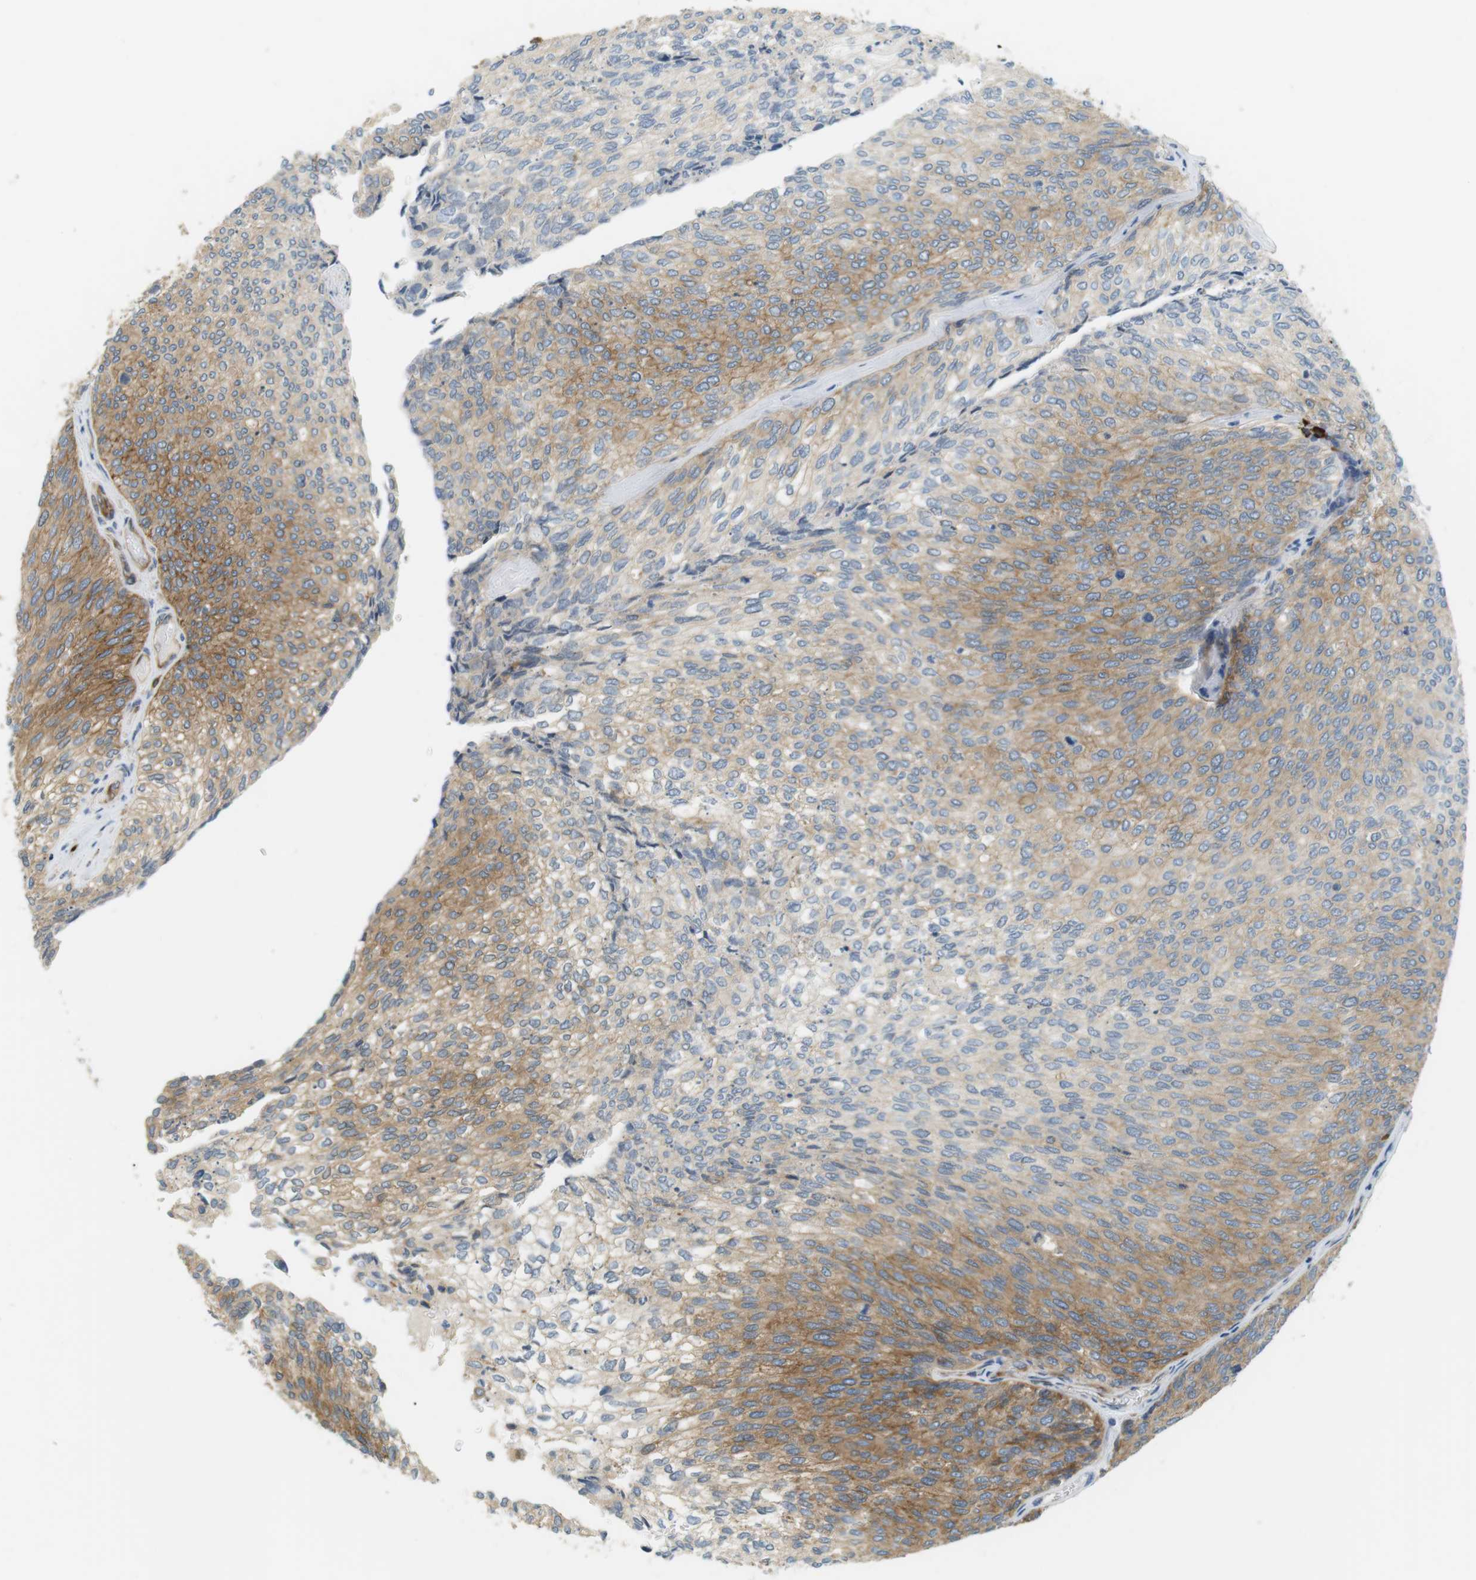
{"staining": {"intensity": "moderate", "quantity": "25%-75%", "location": "cytoplasmic/membranous"}, "tissue": "urothelial cancer", "cell_type": "Tumor cells", "image_type": "cancer", "snomed": [{"axis": "morphology", "description": "Urothelial carcinoma, Low grade"}, {"axis": "topography", "description": "Urinary bladder"}], "caption": "High-power microscopy captured an immunohistochemistry (IHC) micrograph of urothelial cancer, revealing moderate cytoplasmic/membranous positivity in about 25%-75% of tumor cells.", "gene": "TMEM200A", "patient": {"sex": "female", "age": 79}}